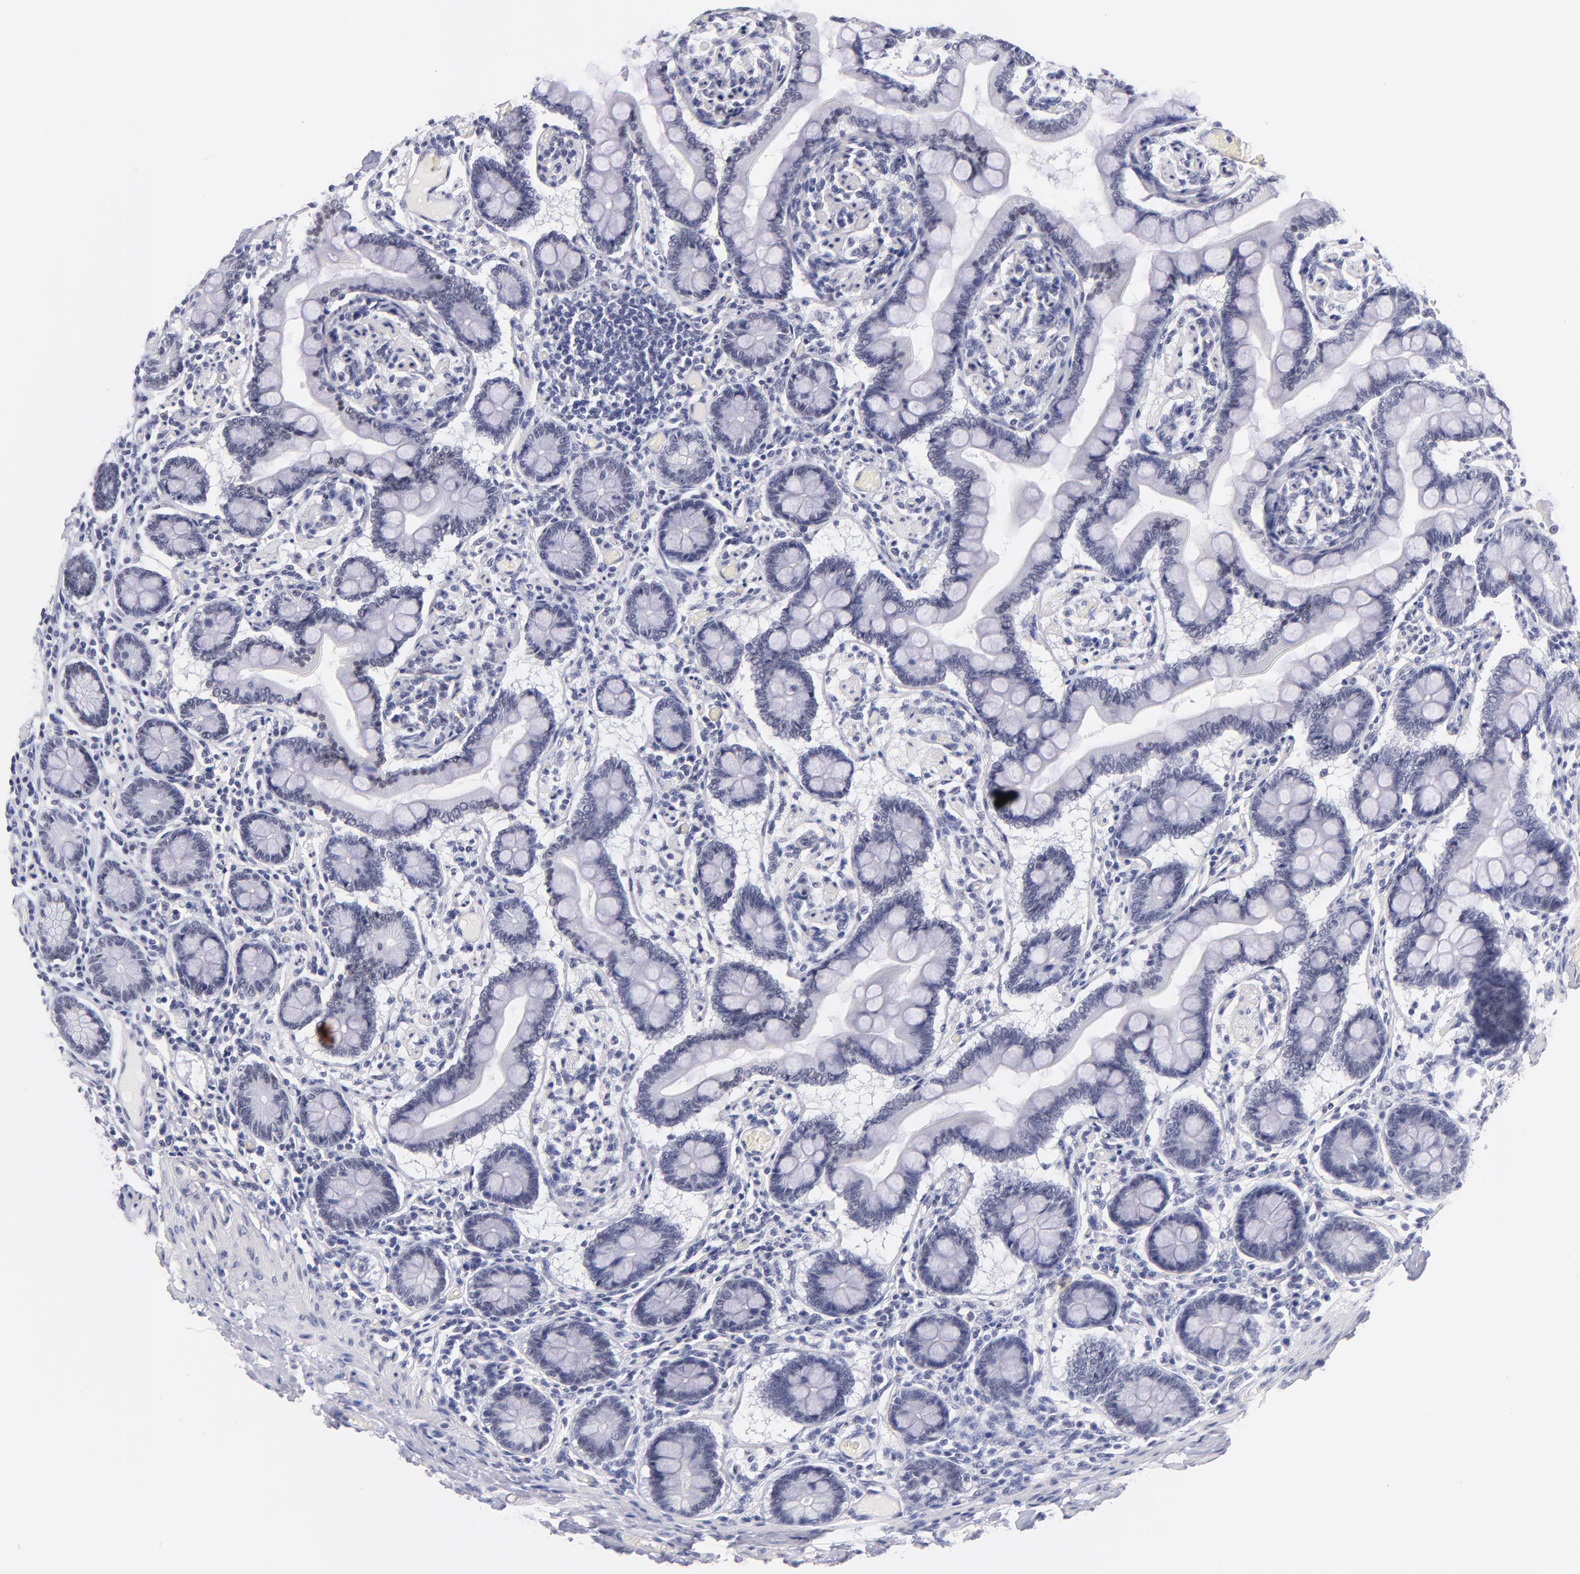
{"staining": {"intensity": "negative", "quantity": "none", "location": "none"}, "tissue": "small intestine", "cell_type": "Glandular cells", "image_type": "normal", "snomed": [{"axis": "morphology", "description": "Normal tissue, NOS"}, {"axis": "topography", "description": "Small intestine"}], "caption": "Human small intestine stained for a protein using immunohistochemistry reveals no positivity in glandular cells.", "gene": "SNRPB", "patient": {"sex": "male", "age": 41}}